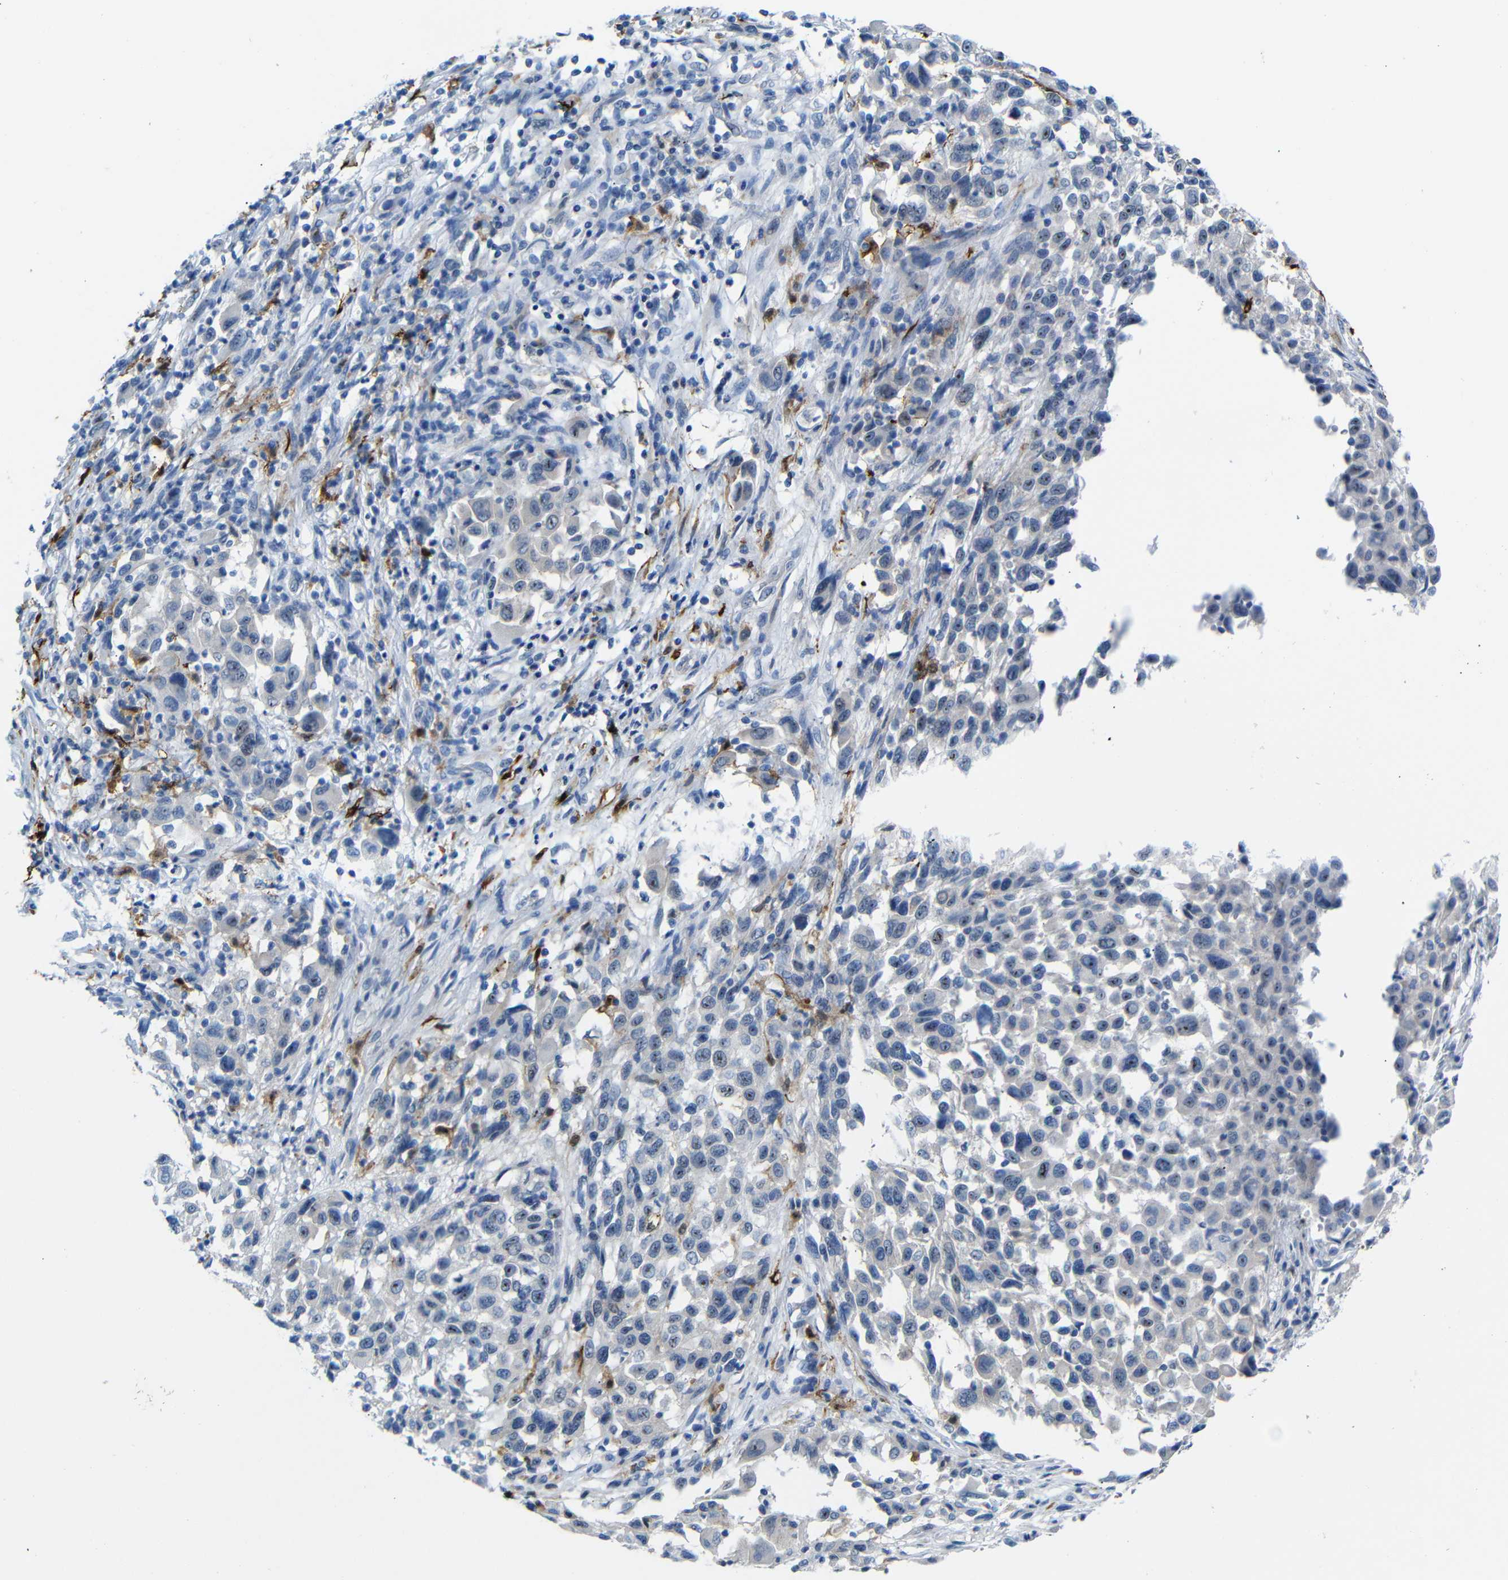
{"staining": {"intensity": "moderate", "quantity": "<25%", "location": "nuclear"}, "tissue": "melanoma", "cell_type": "Tumor cells", "image_type": "cancer", "snomed": [{"axis": "morphology", "description": "Malignant melanoma, Metastatic site"}, {"axis": "topography", "description": "Lymph node"}], "caption": "Moderate nuclear positivity for a protein is appreciated in about <25% of tumor cells of malignant melanoma (metastatic site) using immunohistochemistry.", "gene": "C1orf210", "patient": {"sex": "male", "age": 61}}